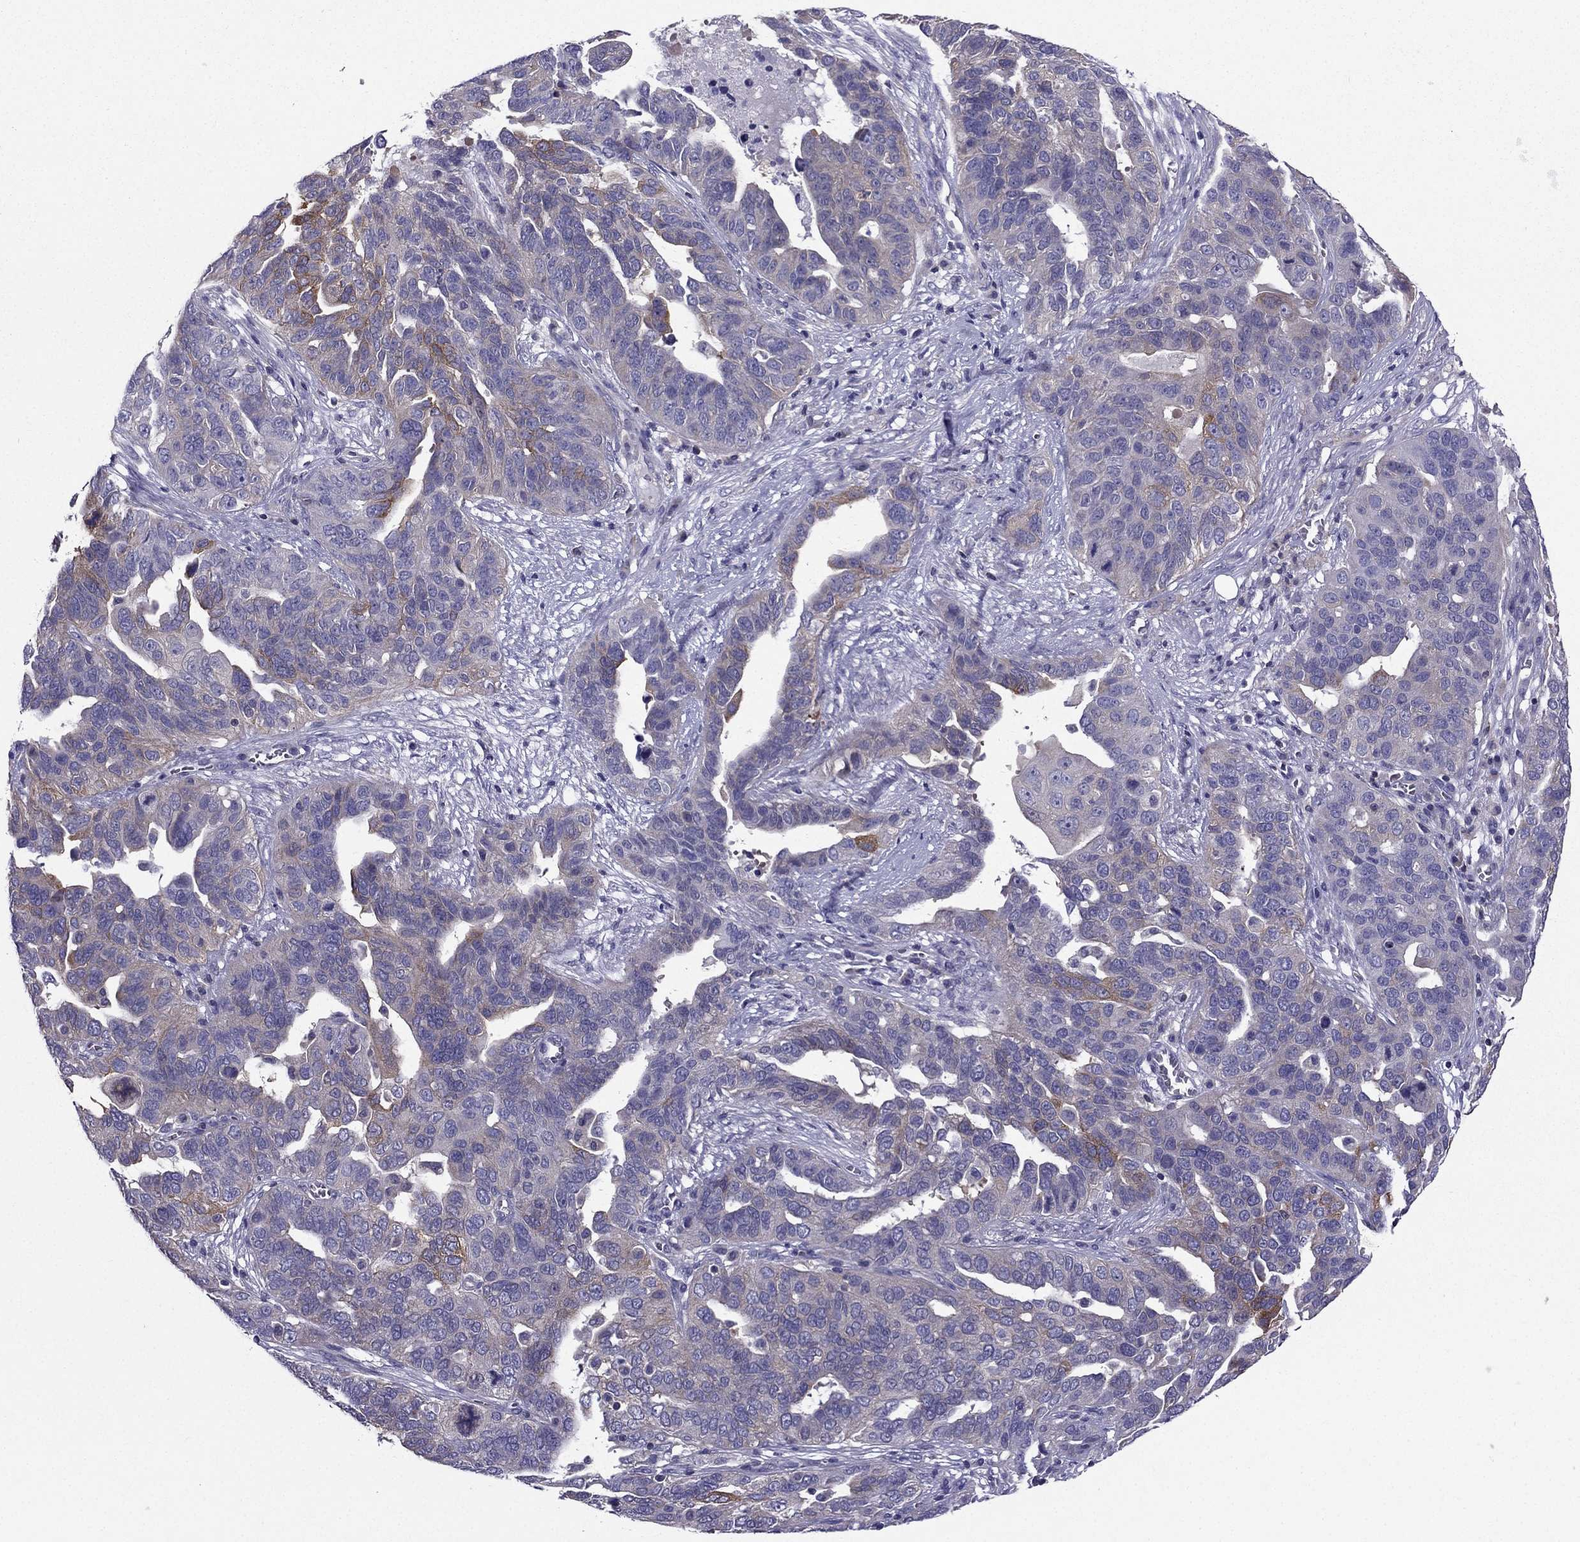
{"staining": {"intensity": "strong", "quantity": "<25%", "location": "cytoplasmic/membranous"}, "tissue": "ovarian cancer", "cell_type": "Tumor cells", "image_type": "cancer", "snomed": [{"axis": "morphology", "description": "Carcinoma, endometroid"}, {"axis": "topography", "description": "Soft tissue"}, {"axis": "topography", "description": "Ovary"}], "caption": "Ovarian cancer tissue shows strong cytoplasmic/membranous expression in about <25% of tumor cells", "gene": "AAK1", "patient": {"sex": "female", "age": 52}}